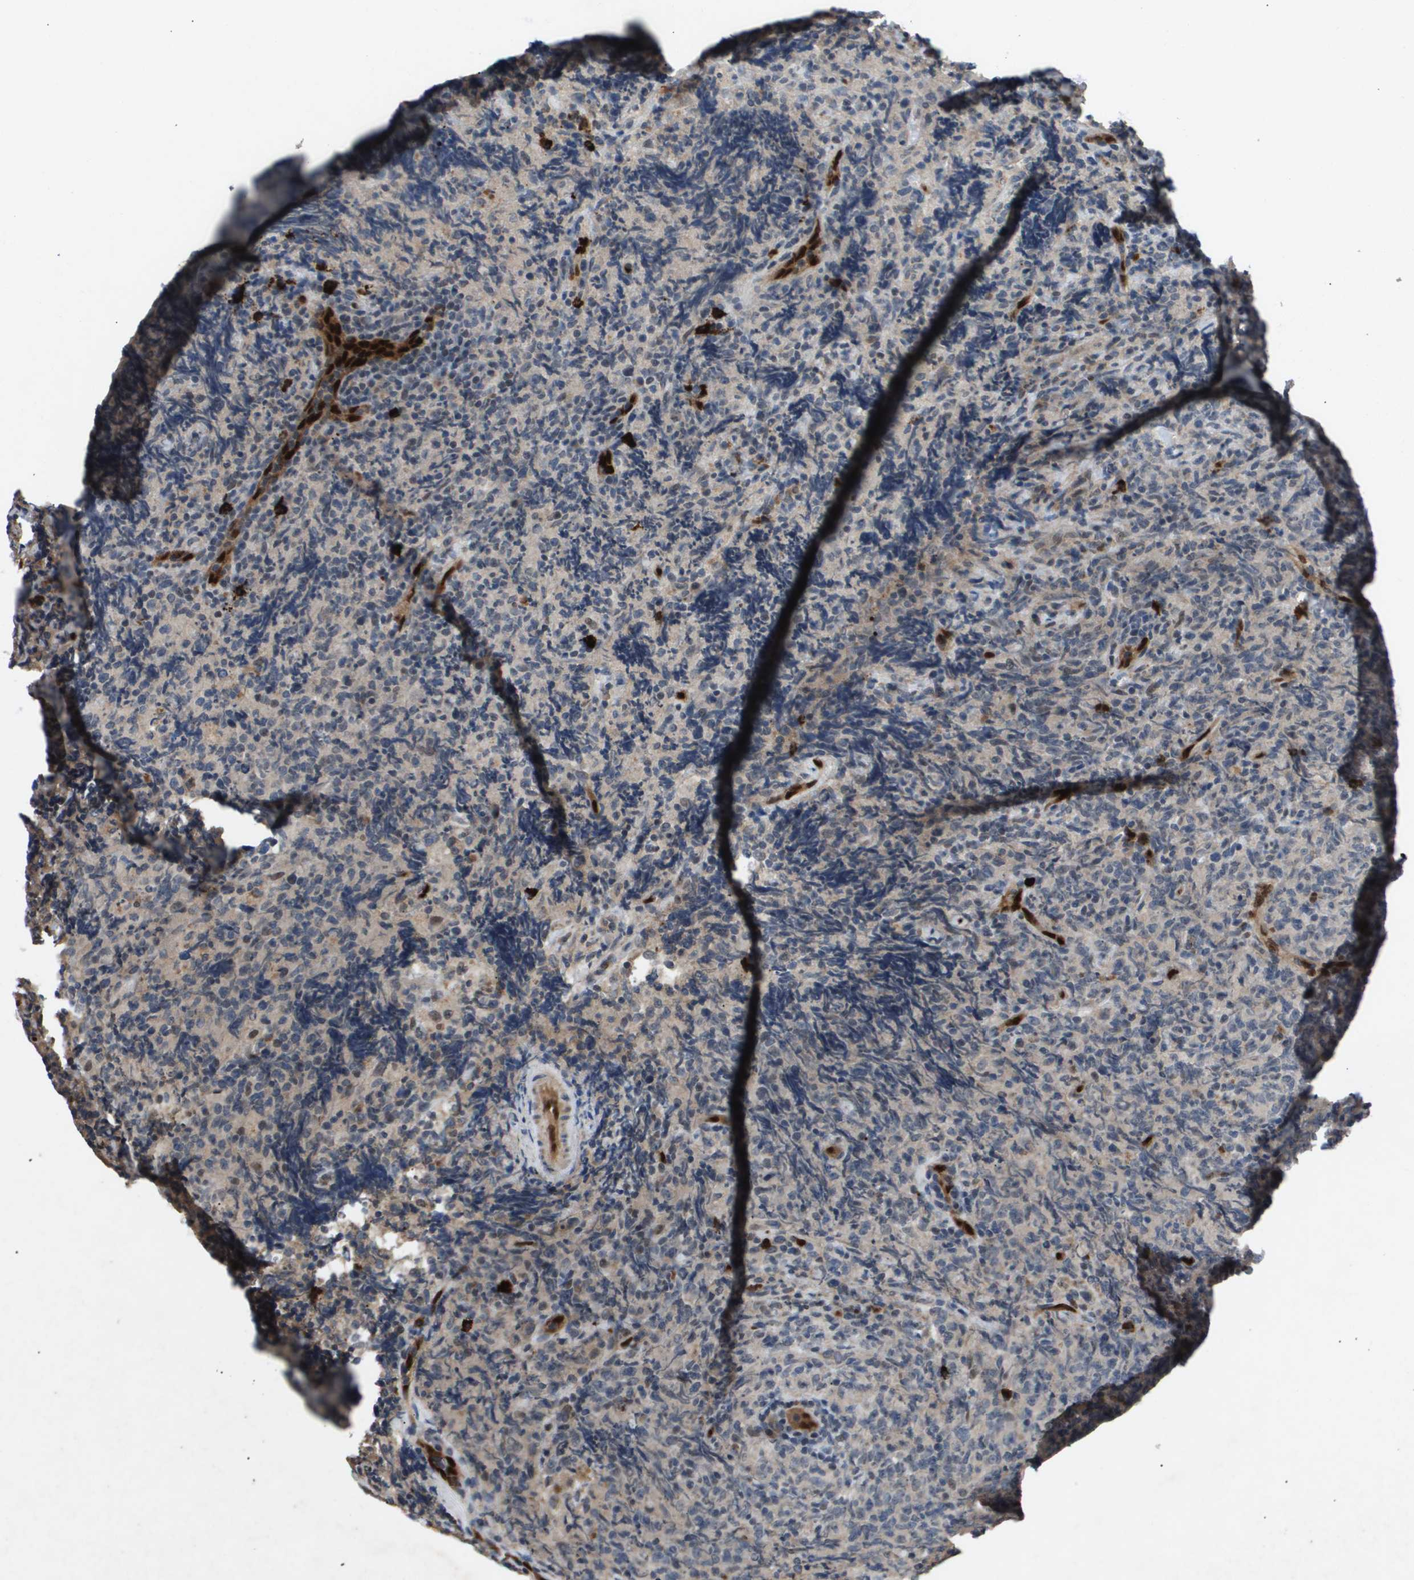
{"staining": {"intensity": "negative", "quantity": "none", "location": "none"}, "tissue": "lymphoma", "cell_type": "Tumor cells", "image_type": "cancer", "snomed": [{"axis": "morphology", "description": "Malignant lymphoma, non-Hodgkin's type, High grade"}, {"axis": "topography", "description": "Tonsil"}], "caption": "Tumor cells are negative for brown protein staining in lymphoma.", "gene": "ERG", "patient": {"sex": "female", "age": 36}}